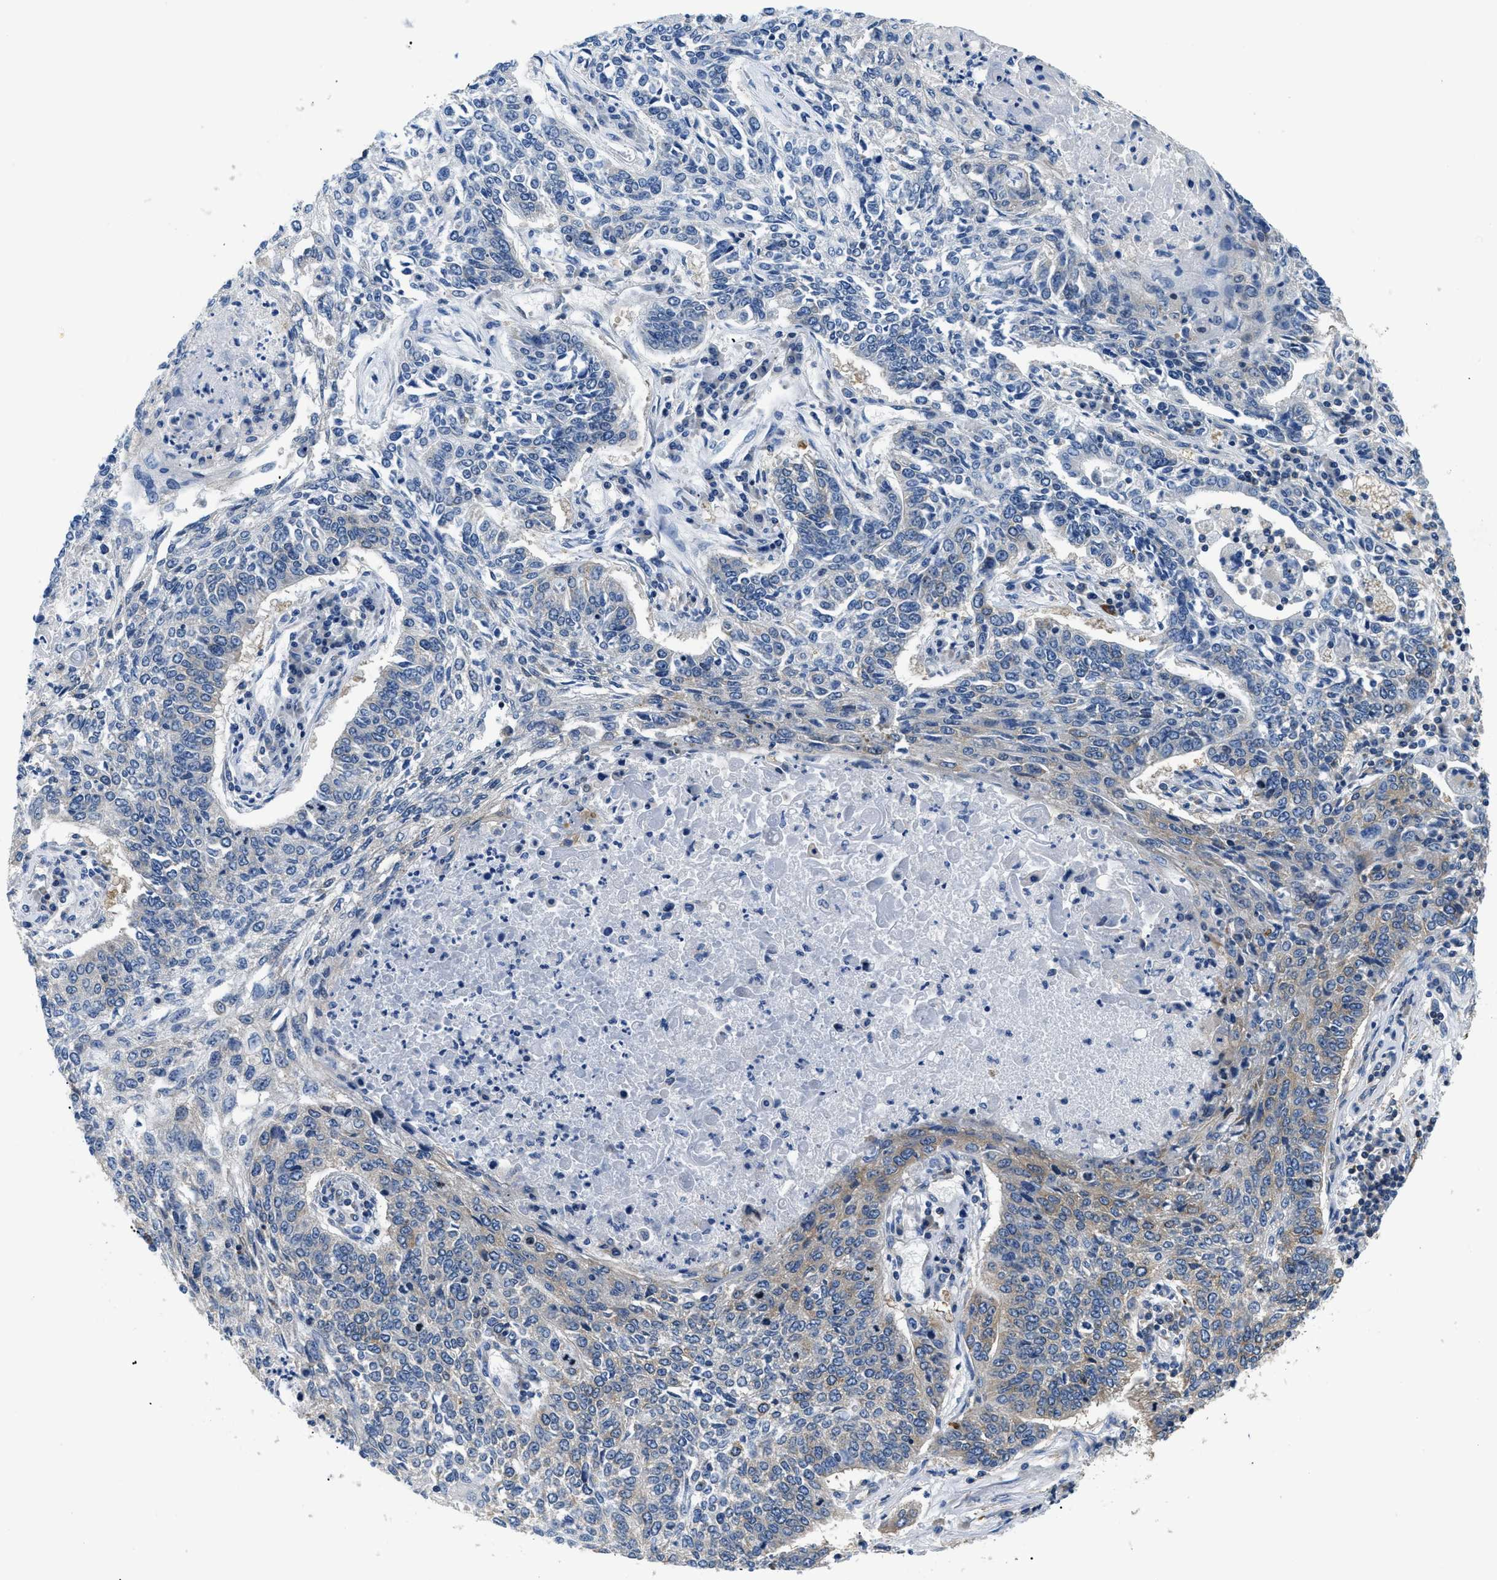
{"staining": {"intensity": "weak", "quantity": "25%-75%", "location": "cytoplasmic/membranous"}, "tissue": "lung cancer", "cell_type": "Tumor cells", "image_type": "cancer", "snomed": [{"axis": "morphology", "description": "Normal tissue, NOS"}, {"axis": "morphology", "description": "Squamous cell carcinoma, NOS"}, {"axis": "topography", "description": "Cartilage tissue"}, {"axis": "topography", "description": "Bronchus"}, {"axis": "topography", "description": "Lung"}], "caption": "Lung squamous cell carcinoma stained for a protein exhibits weak cytoplasmic/membranous positivity in tumor cells. Nuclei are stained in blue.", "gene": "ABCF1", "patient": {"sex": "female", "age": 49}}